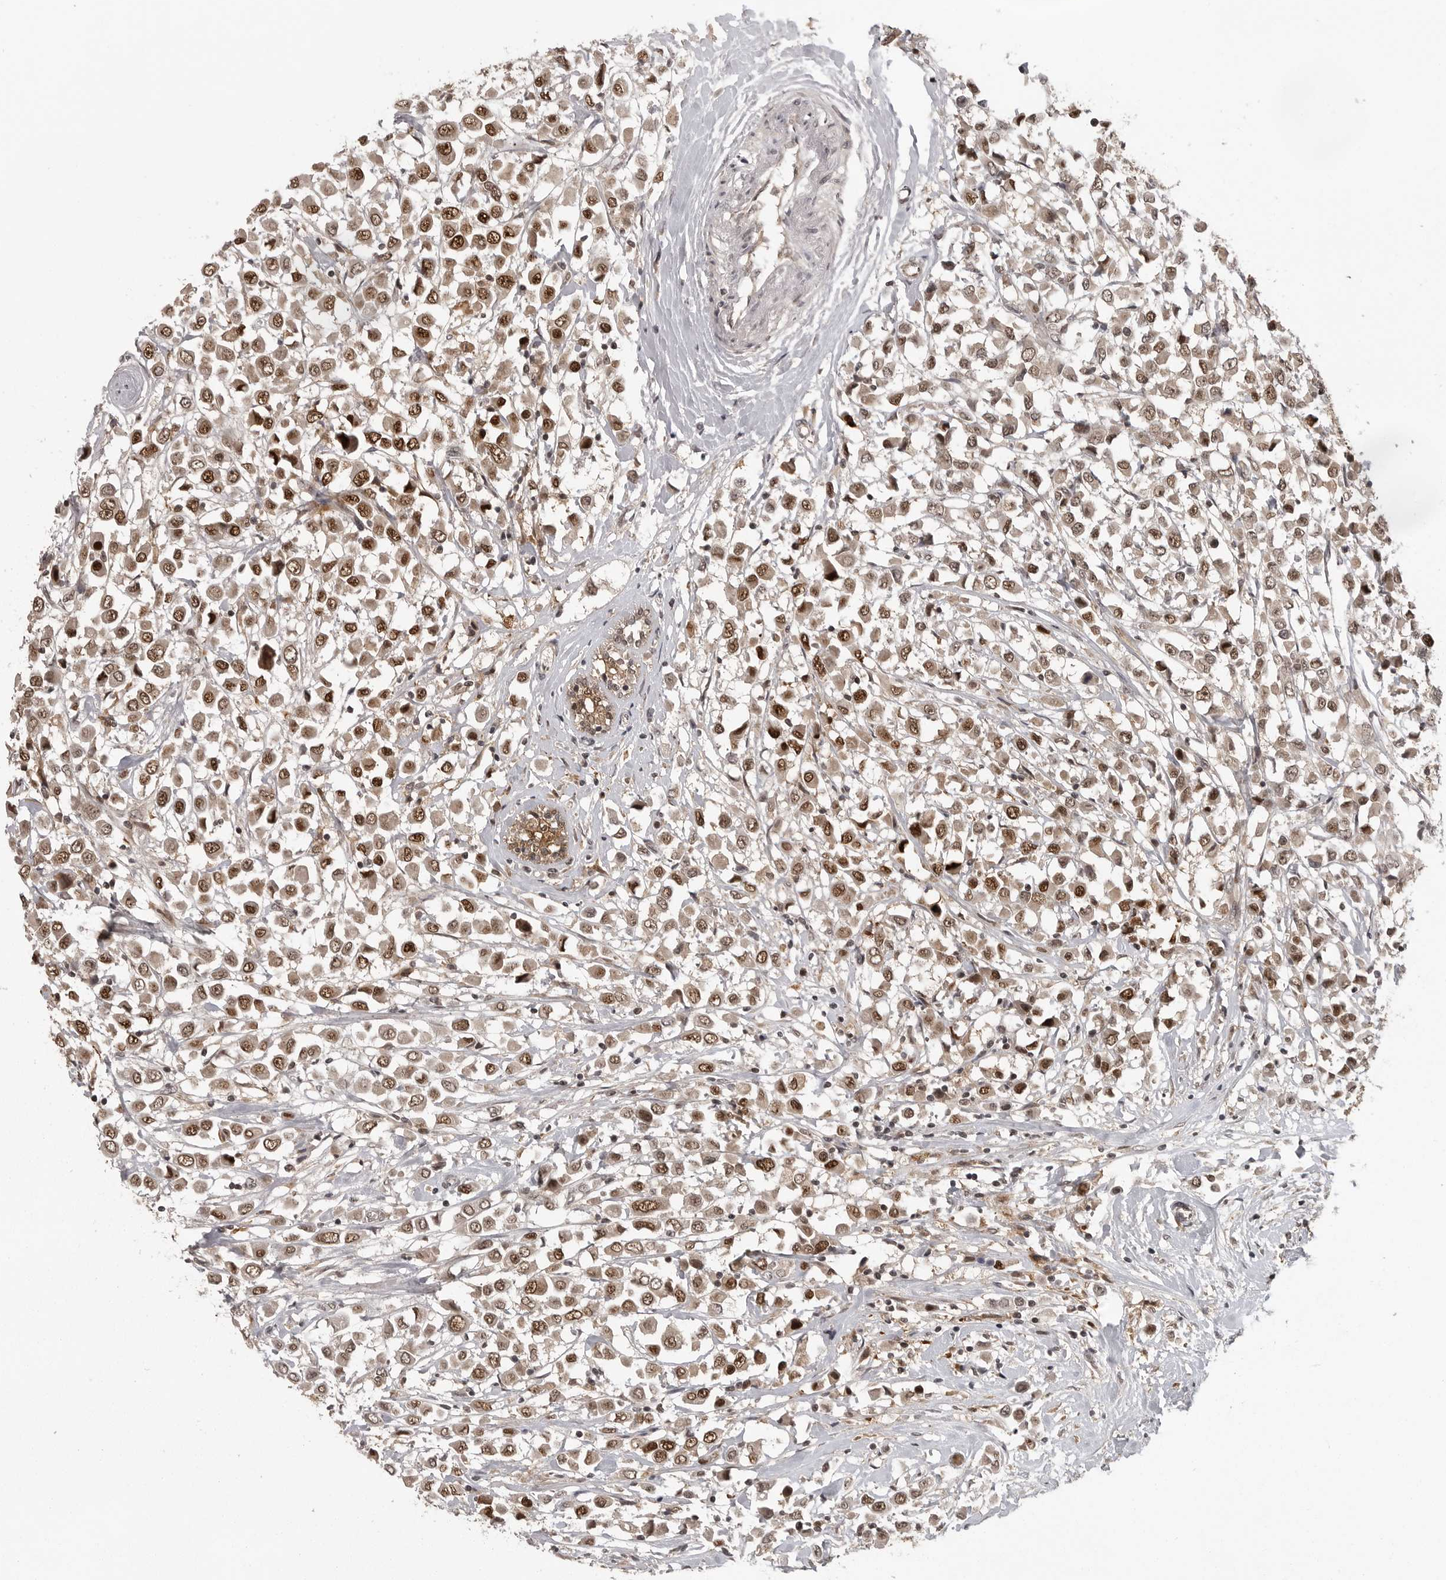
{"staining": {"intensity": "moderate", "quantity": ">75%", "location": "cytoplasmic/membranous,nuclear"}, "tissue": "breast cancer", "cell_type": "Tumor cells", "image_type": "cancer", "snomed": [{"axis": "morphology", "description": "Duct carcinoma"}, {"axis": "topography", "description": "Breast"}], "caption": "This is an image of immunohistochemistry staining of breast cancer (intraductal carcinoma), which shows moderate staining in the cytoplasmic/membranous and nuclear of tumor cells.", "gene": "PEG3", "patient": {"sex": "female", "age": 61}}